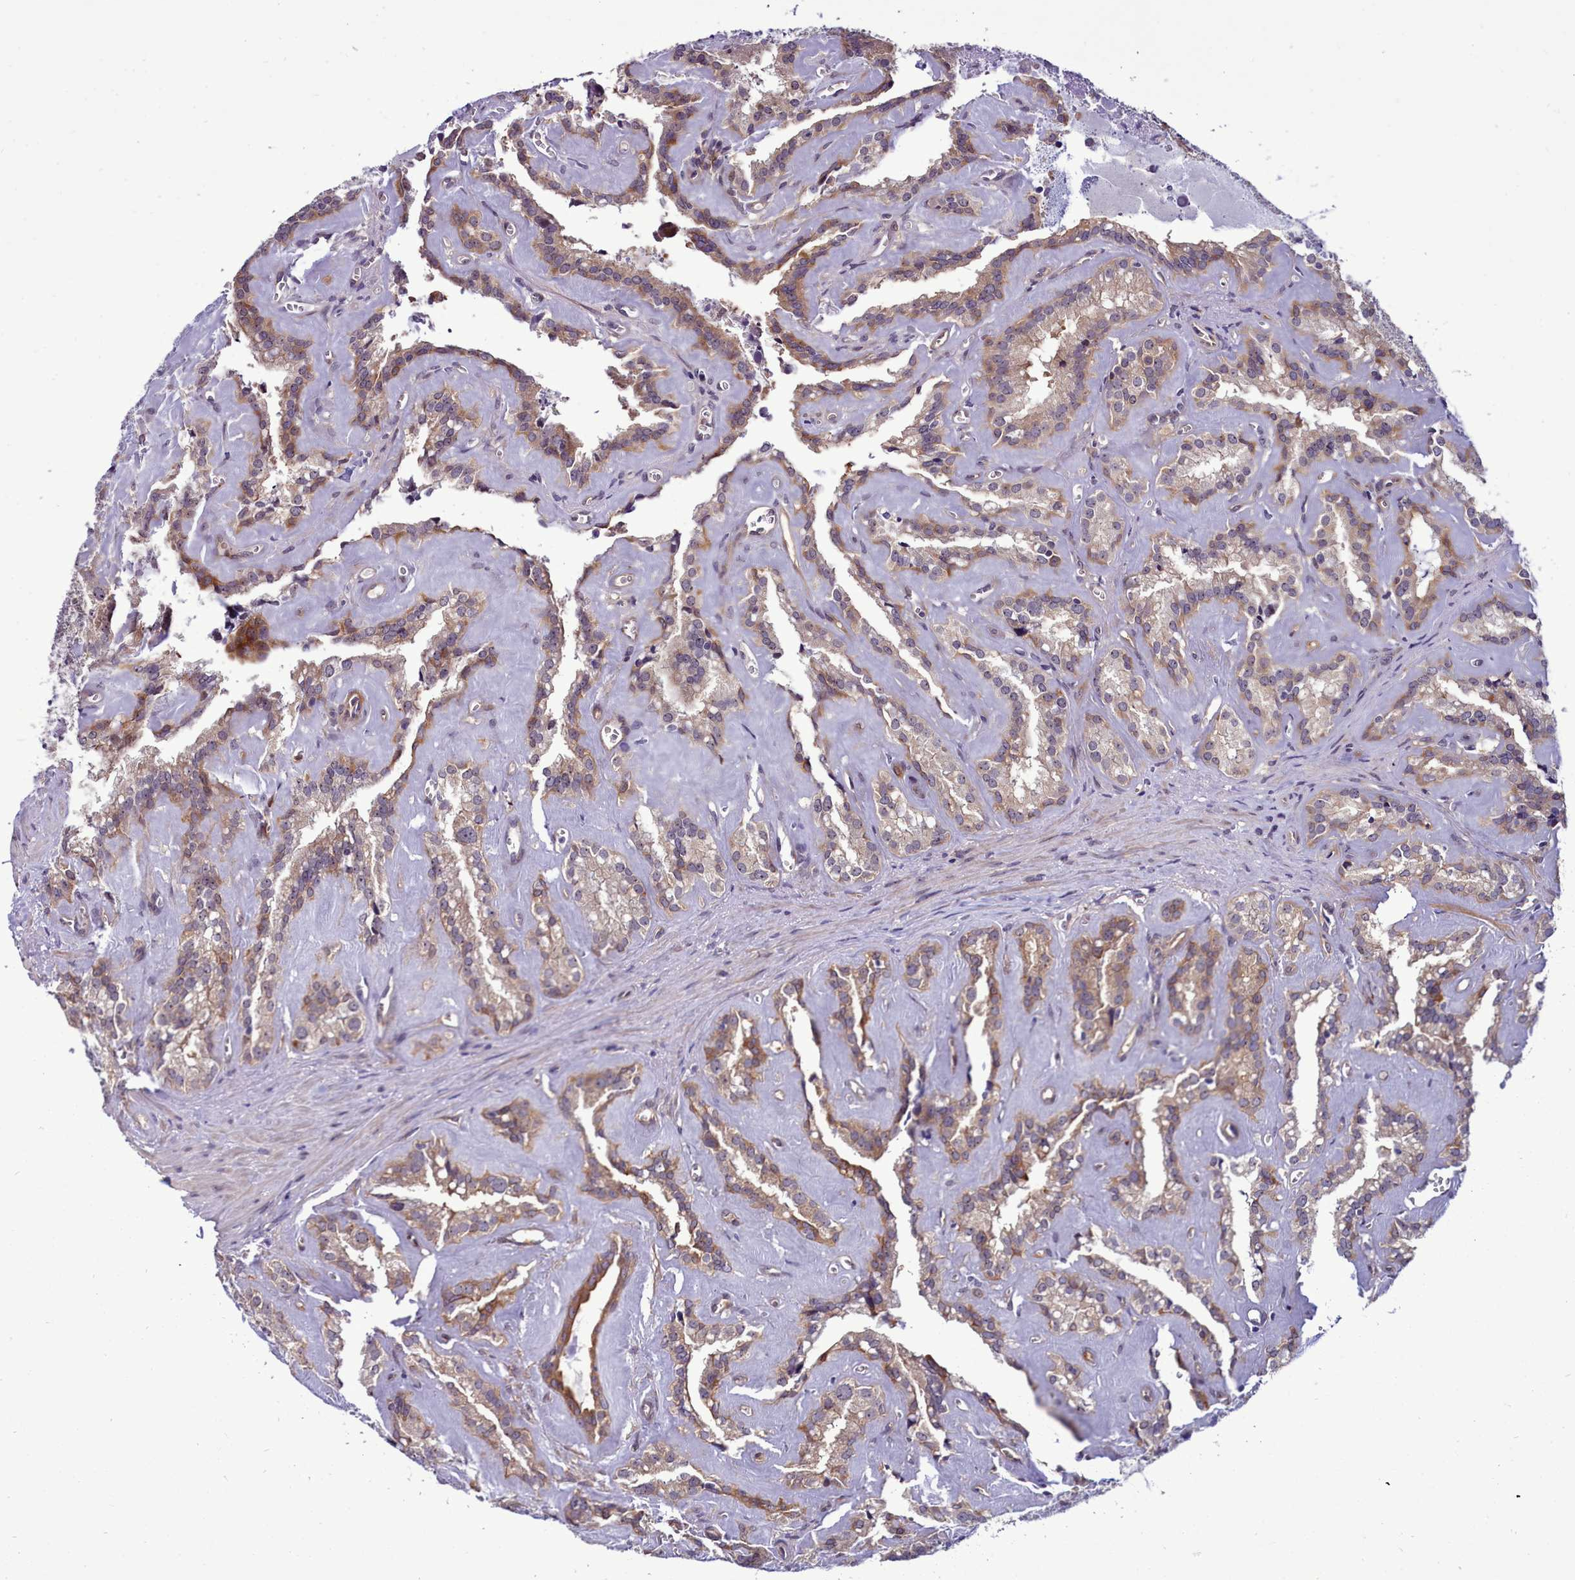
{"staining": {"intensity": "moderate", "quantity": "25%-75%", "location": "cytoplasmic/membranous"}, "tissue": "seminal vesicle", "cell_type": "Glandular cells", "image_type": "normal", "snomed": [{"axis": "morphology", "description": "Normal tissue, NOS"}, {"axis": "topography", "description": "Prostate"}, {"axis": "topography", "description": "Seminal veicle"}], "caption": "Immunohistochemistry (DAB) staining of unremarkable human seminal vesicle shows moderate cytoplasmic/membranous protein expression in about 25%-75% of glandular cells. The staining was performed using DAB to visualize the protein expression in brown, while the nuclei were stained in blue with hematoxylin (Magnification: 20x).", "gene": "BCAR1", "patient": {"sex": "male", "age": 59}}